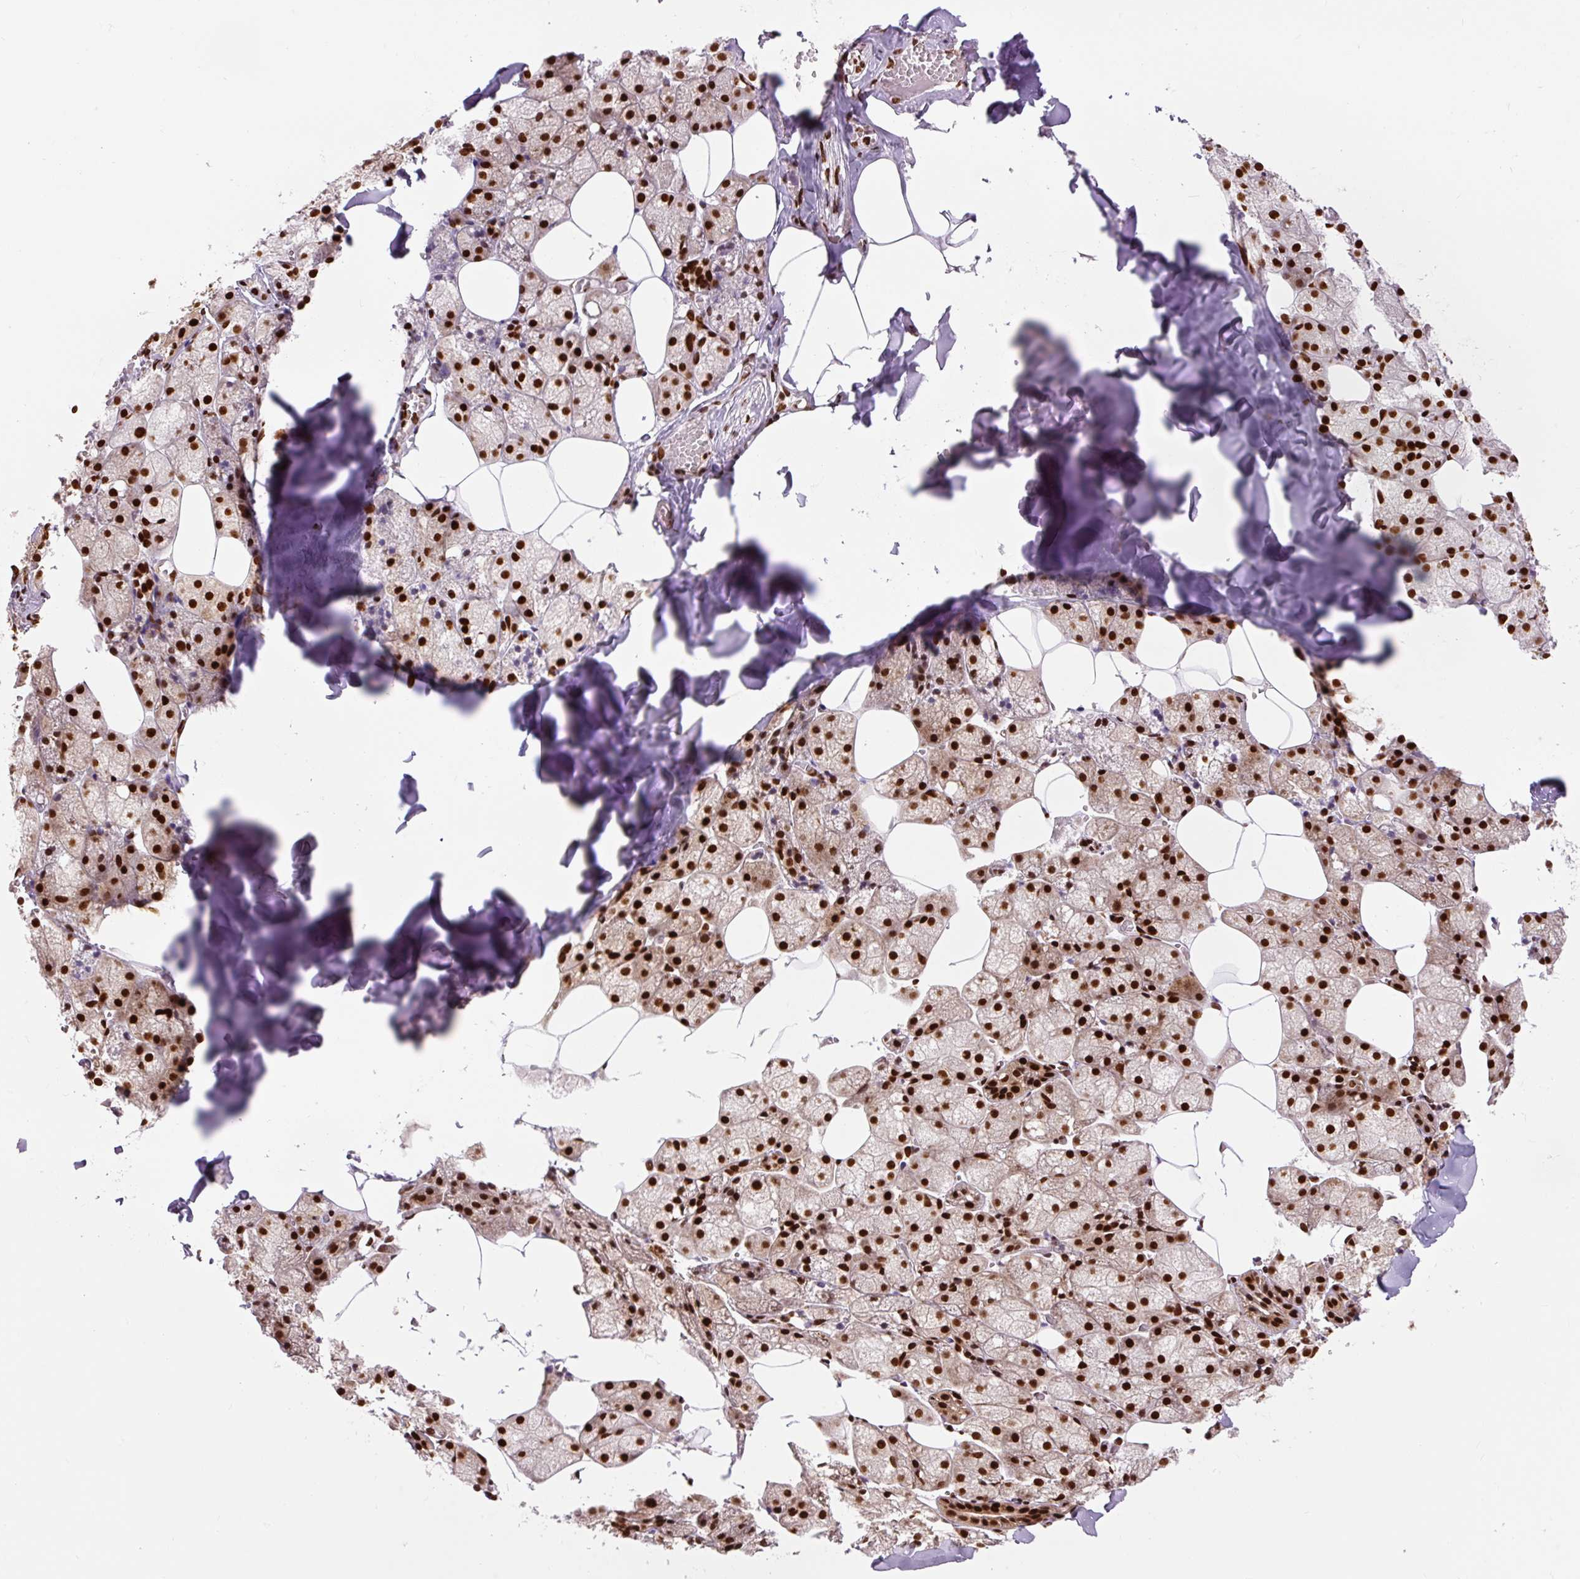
{"staining": {"intensity": "strong", "quantity": ">75%", "location": "nuclear"}, "tissue": "salivary gland", "cell_type": "Glandular cells", "image_type": "normal", "snomed": [{"axis": "morphology", "description": "Normal tissue, NOS"}, {"axis": "topography", "description": "Salivary gland"}, {"axis": "topography", "description": "Peripheral nerve tissue"}], "caption": "Salivary gland was stained to show a protein in brown. There is high levels of strong nuclear expression in approximately >75% of glandular cells. (Stains: DAB in brown, nuclei in blue, Microscopy: brightfield microscopy at high magnification).", "gene": "FUS", "patient": {"sex": "male", "age": 38}}